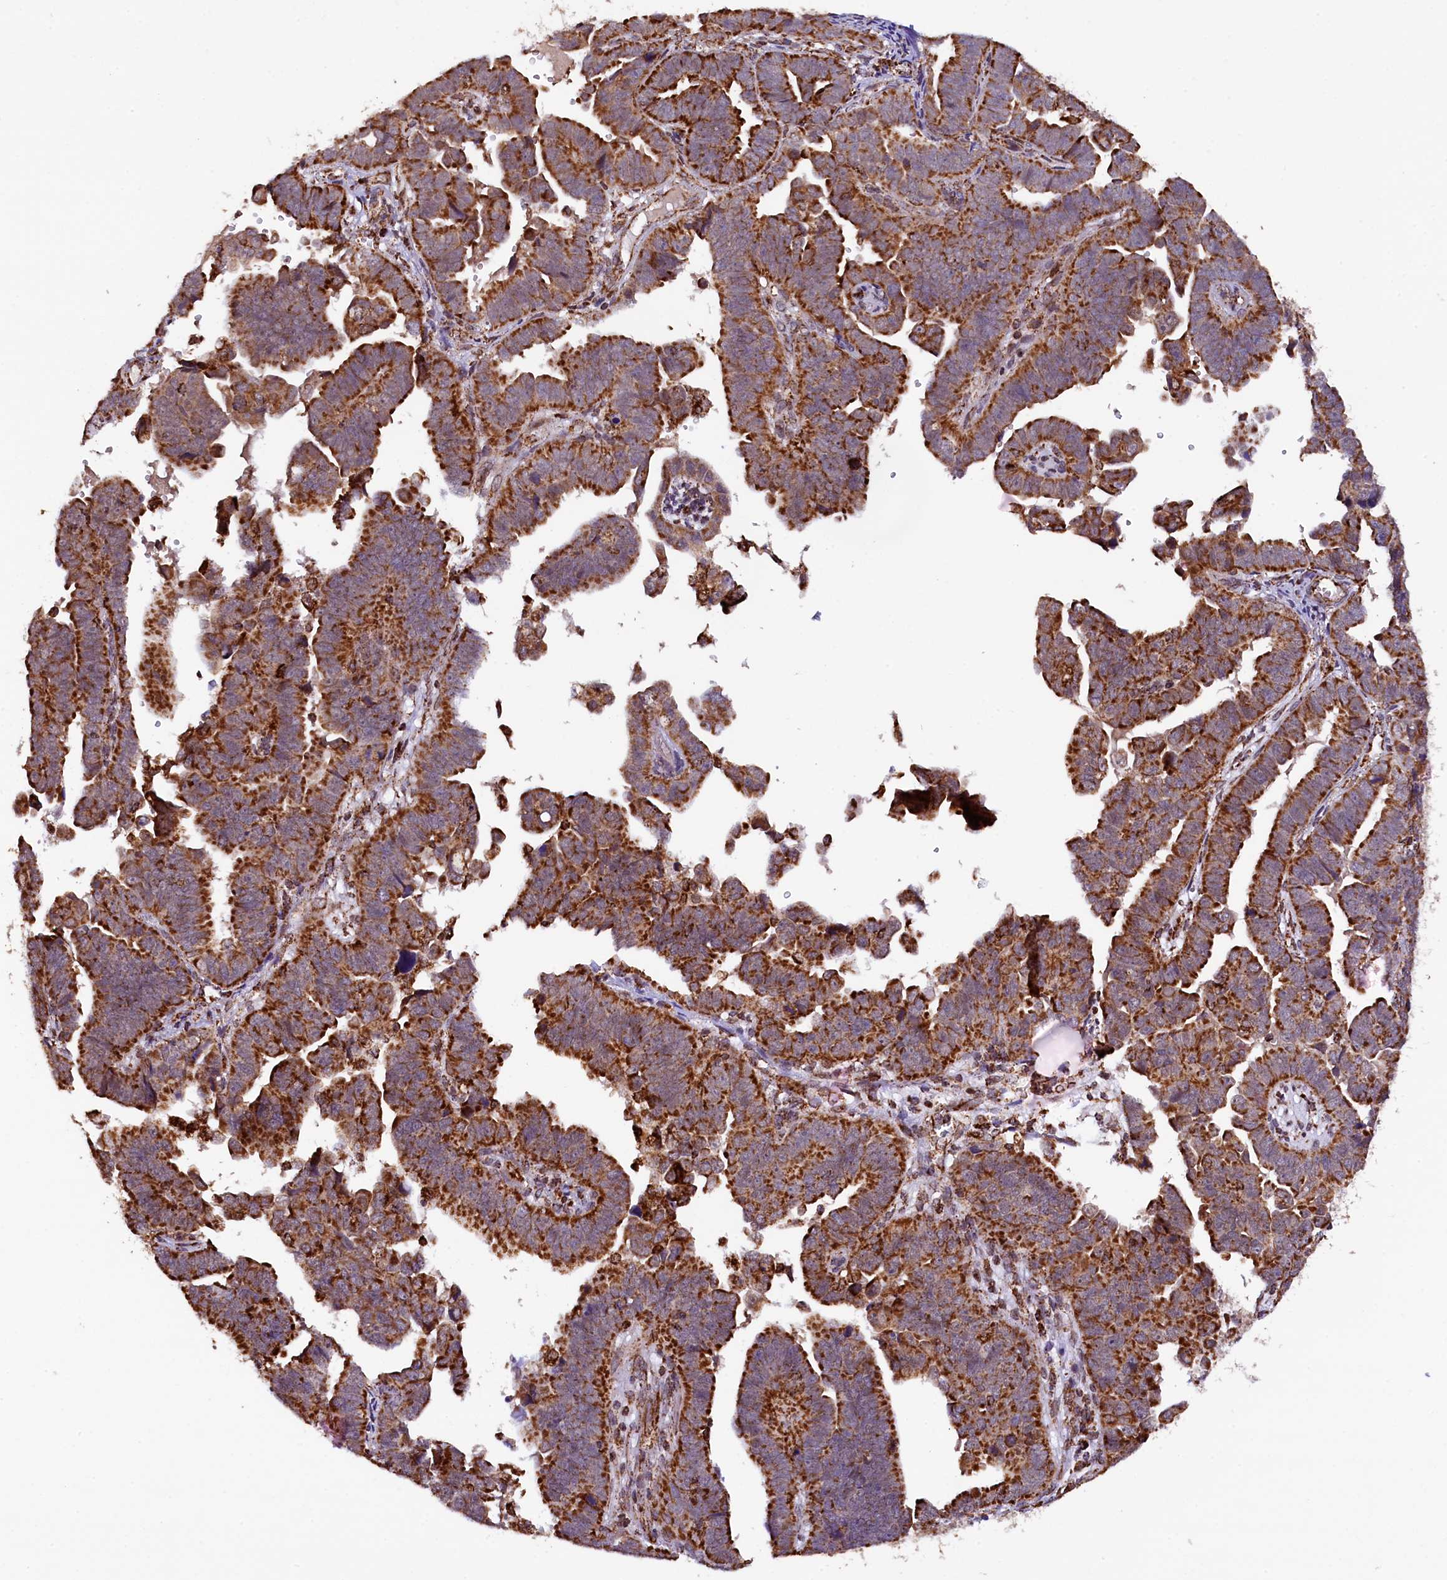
{"staining": {"intensity": "strong", "quantity": ">75%", "location": "cytoplasmic/membranous"}, "tissue": "endometrial cancer", "cell_type": "Tumor cells", "image_type": "cancer", "snomed": [{"axis": "morphology", "description": "Adenocarcinoma, NOS"}, {"axis": "topography", "description": "Endometrium"}], "caption": "This is a photomicrograph of immunohistochemistry staining of endometrial adenocarcinoma, which shows strong positivity in the cytoplasmic/membranous of tumor cells.", "gene": "KLC2", "patient": {"sex": "female", "age": 75}}